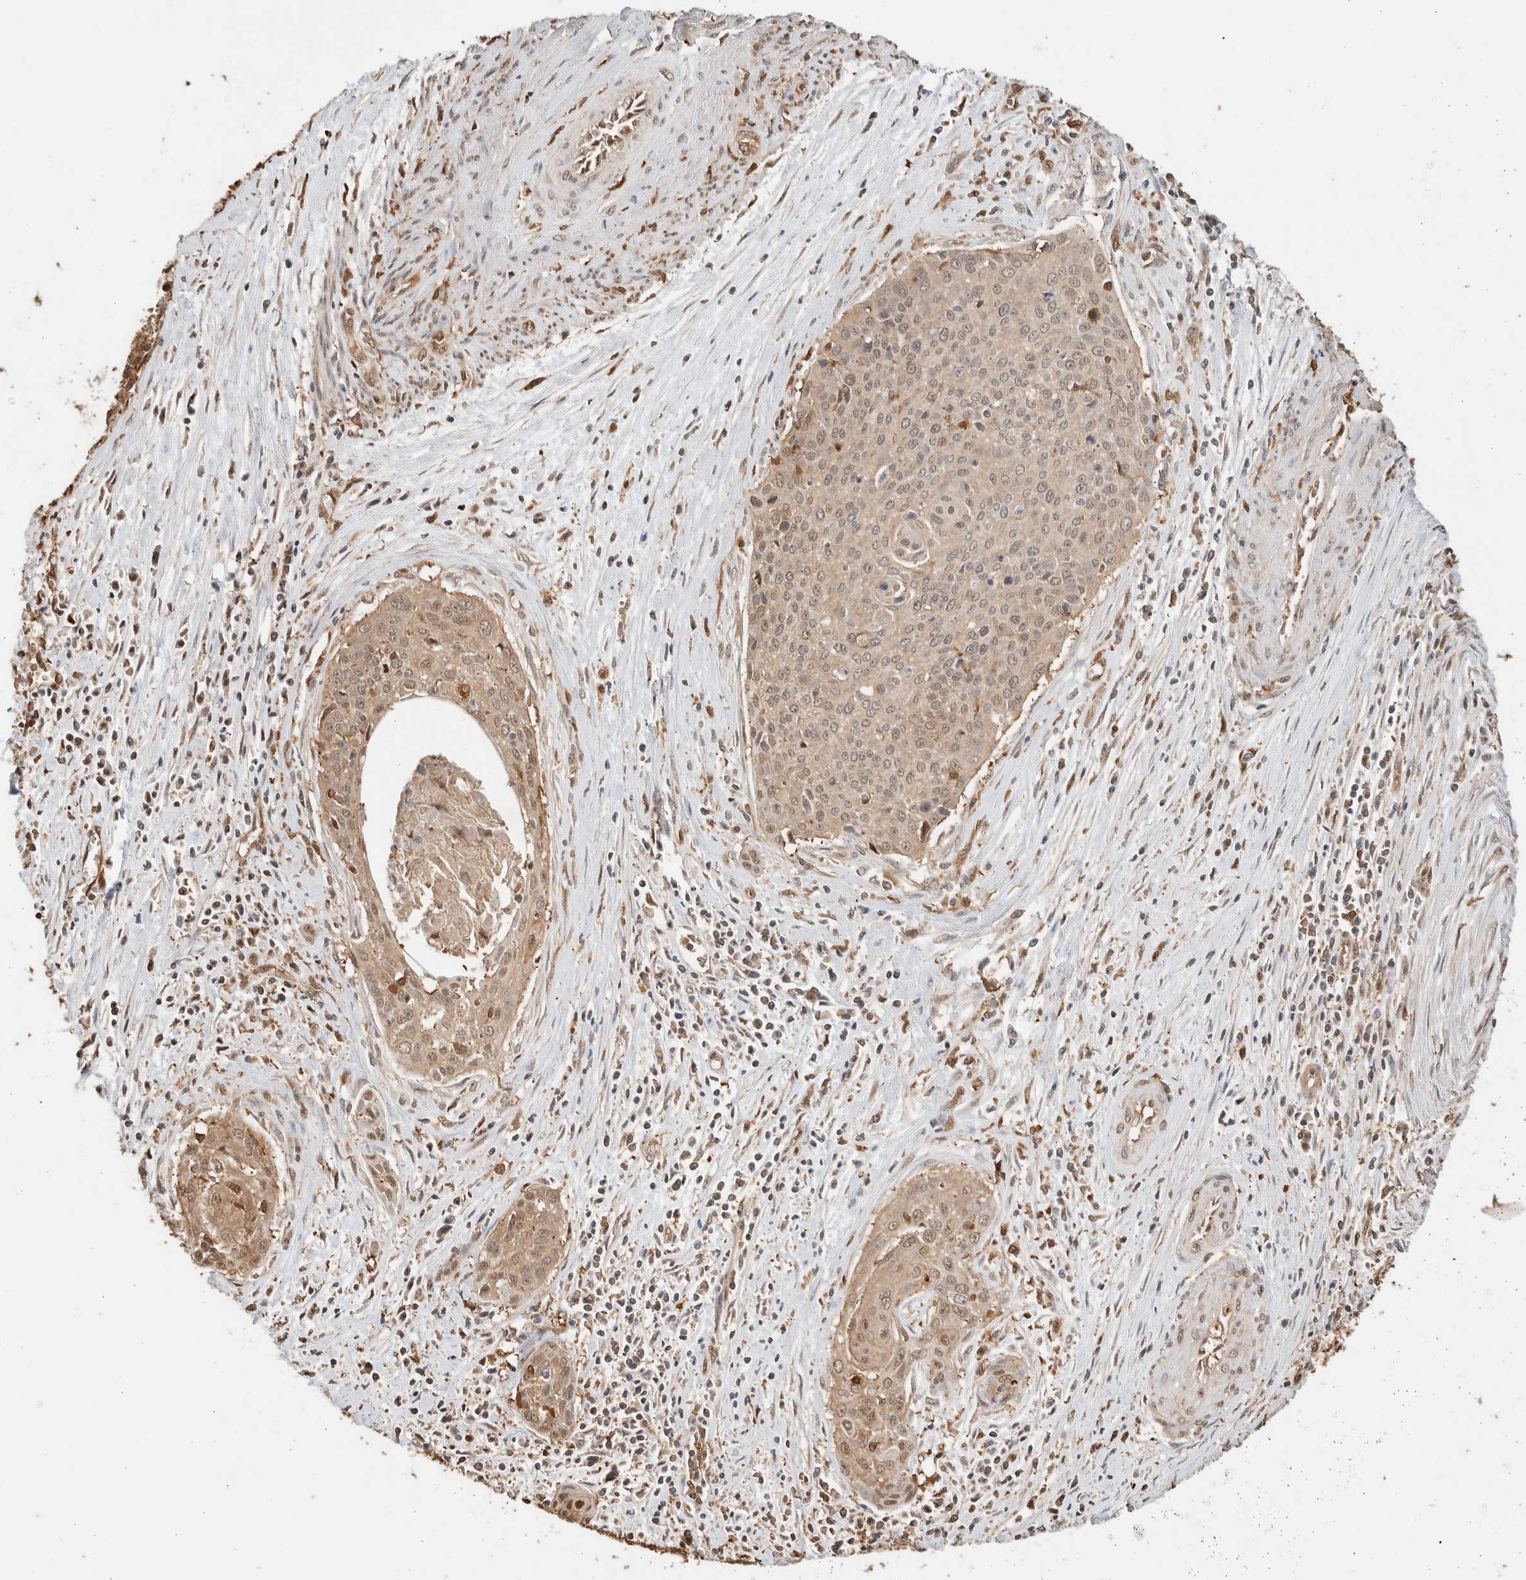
{"staining": {"intensity": "moderate", "quantity": ">75%", "location": "cytoplasmic/membranous,nuclear"}, "tissue": "cervical cancer", "cell_type": "Tumor cells", "image_type": "cancer", "snomed": [{"axis": "morphology", "description": "Squamous cell carcinoma, NOS"}, {"axis": "topography", "description": "Cervix"}], "caption": "Protein staining of cervical cancer tissue reveals moderate cytoplasmic/membranous and nuclear positivity in about >75% of tumor cells.", "gene": "YWHAH", "patient": {"sex": "female", "age": 55}}